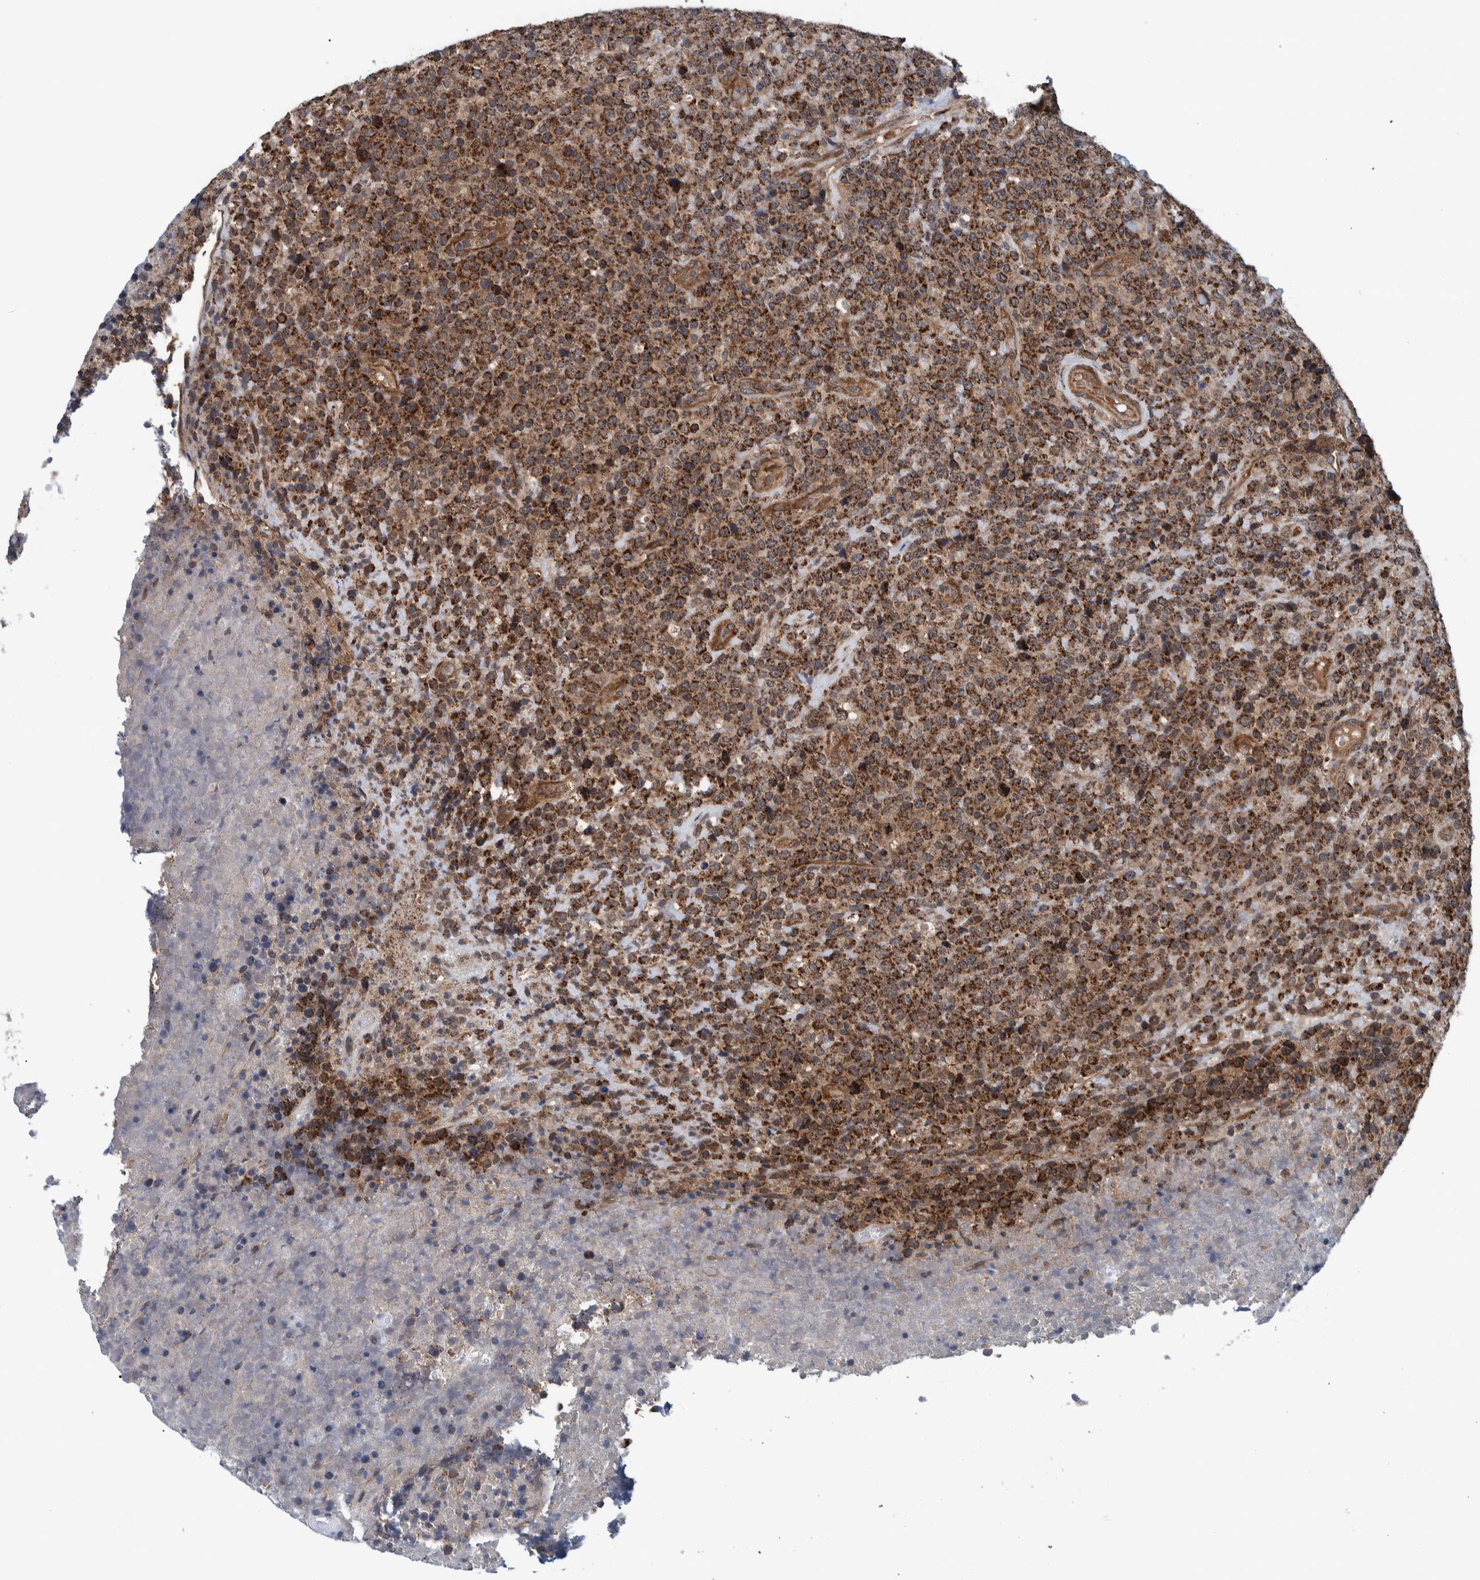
{"staining": {"intensity": "strong", "quantity": ">75%", "location": "cytoplasmic/membranous"}, "tissue": "lymphoma", "cell_type": "Tumor cells", "image_type": "cancer", "snomed": [{"axis": "morphology", "description": "Malignant lymphoma, non-Hodgkin's type, High grade"}, {"axis": "topography", "description": "Lymph node"}], "caption": "Tumor cells display high levels of strong cytoplasmic/membranous staining in about >75% of cells in lymphoma.", "gene": "MRPS7", "patient": {"sex": "male", "age": 13}}